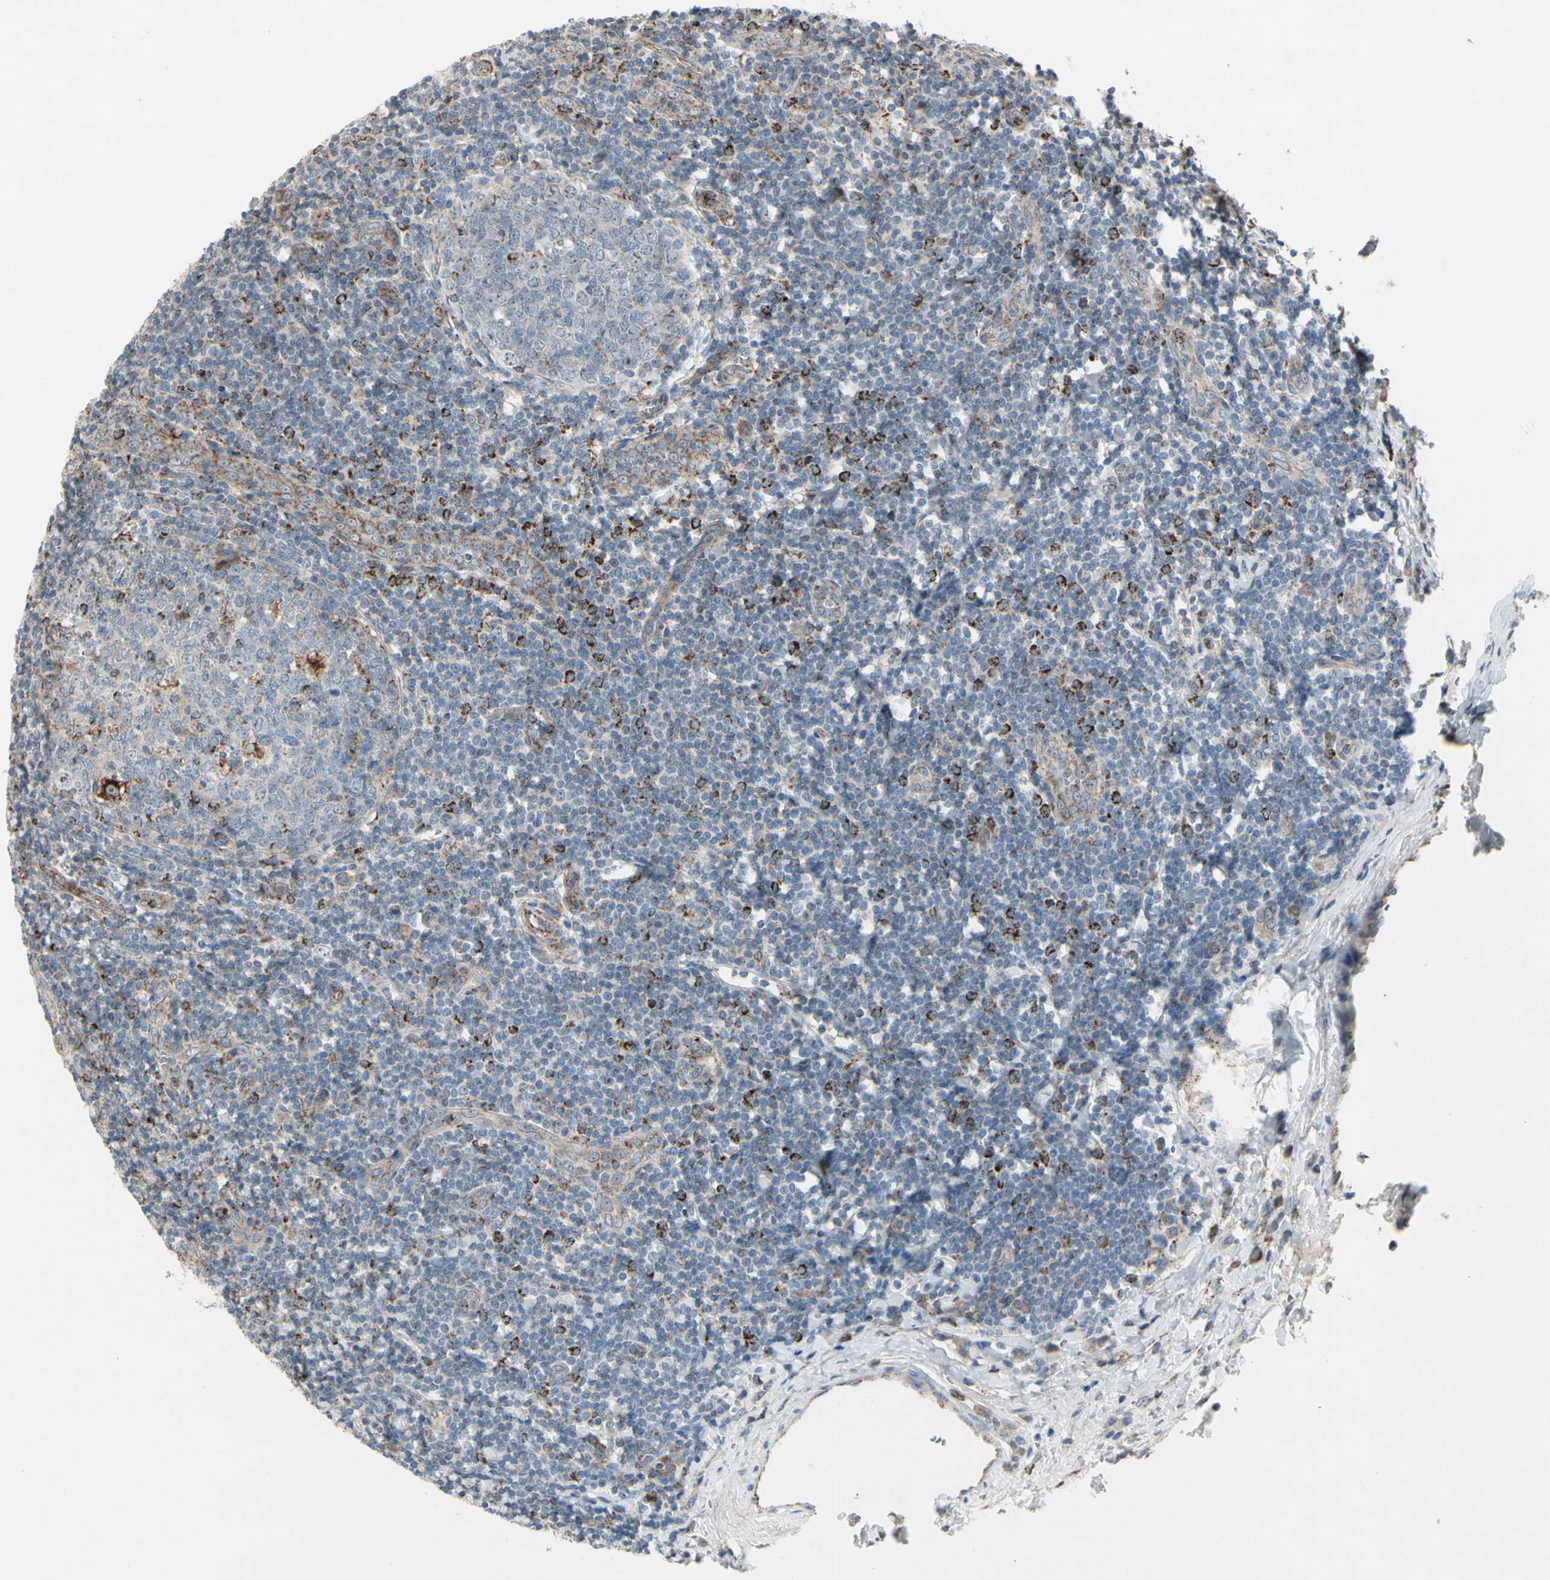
{"staining": {"intensity": "weak", "quantity": ">75%", "location": "cytoplasmic/membranous"}, "tissue": "tonsil", "cell_type": "Germinal center cells", "image_type": "normal", "snomed": [{"axis": "morphology", "description": "Normal tissue, NOS"}, {"axis": "topography", "description": "Tonsil"}], "caption": "Tonsil stained for a protein demonstrates weak cytoplasmic/membranous positivity in germinal center cells.", "gene": "CPT1A", "patient": {"sex": "male", "age": 31}}